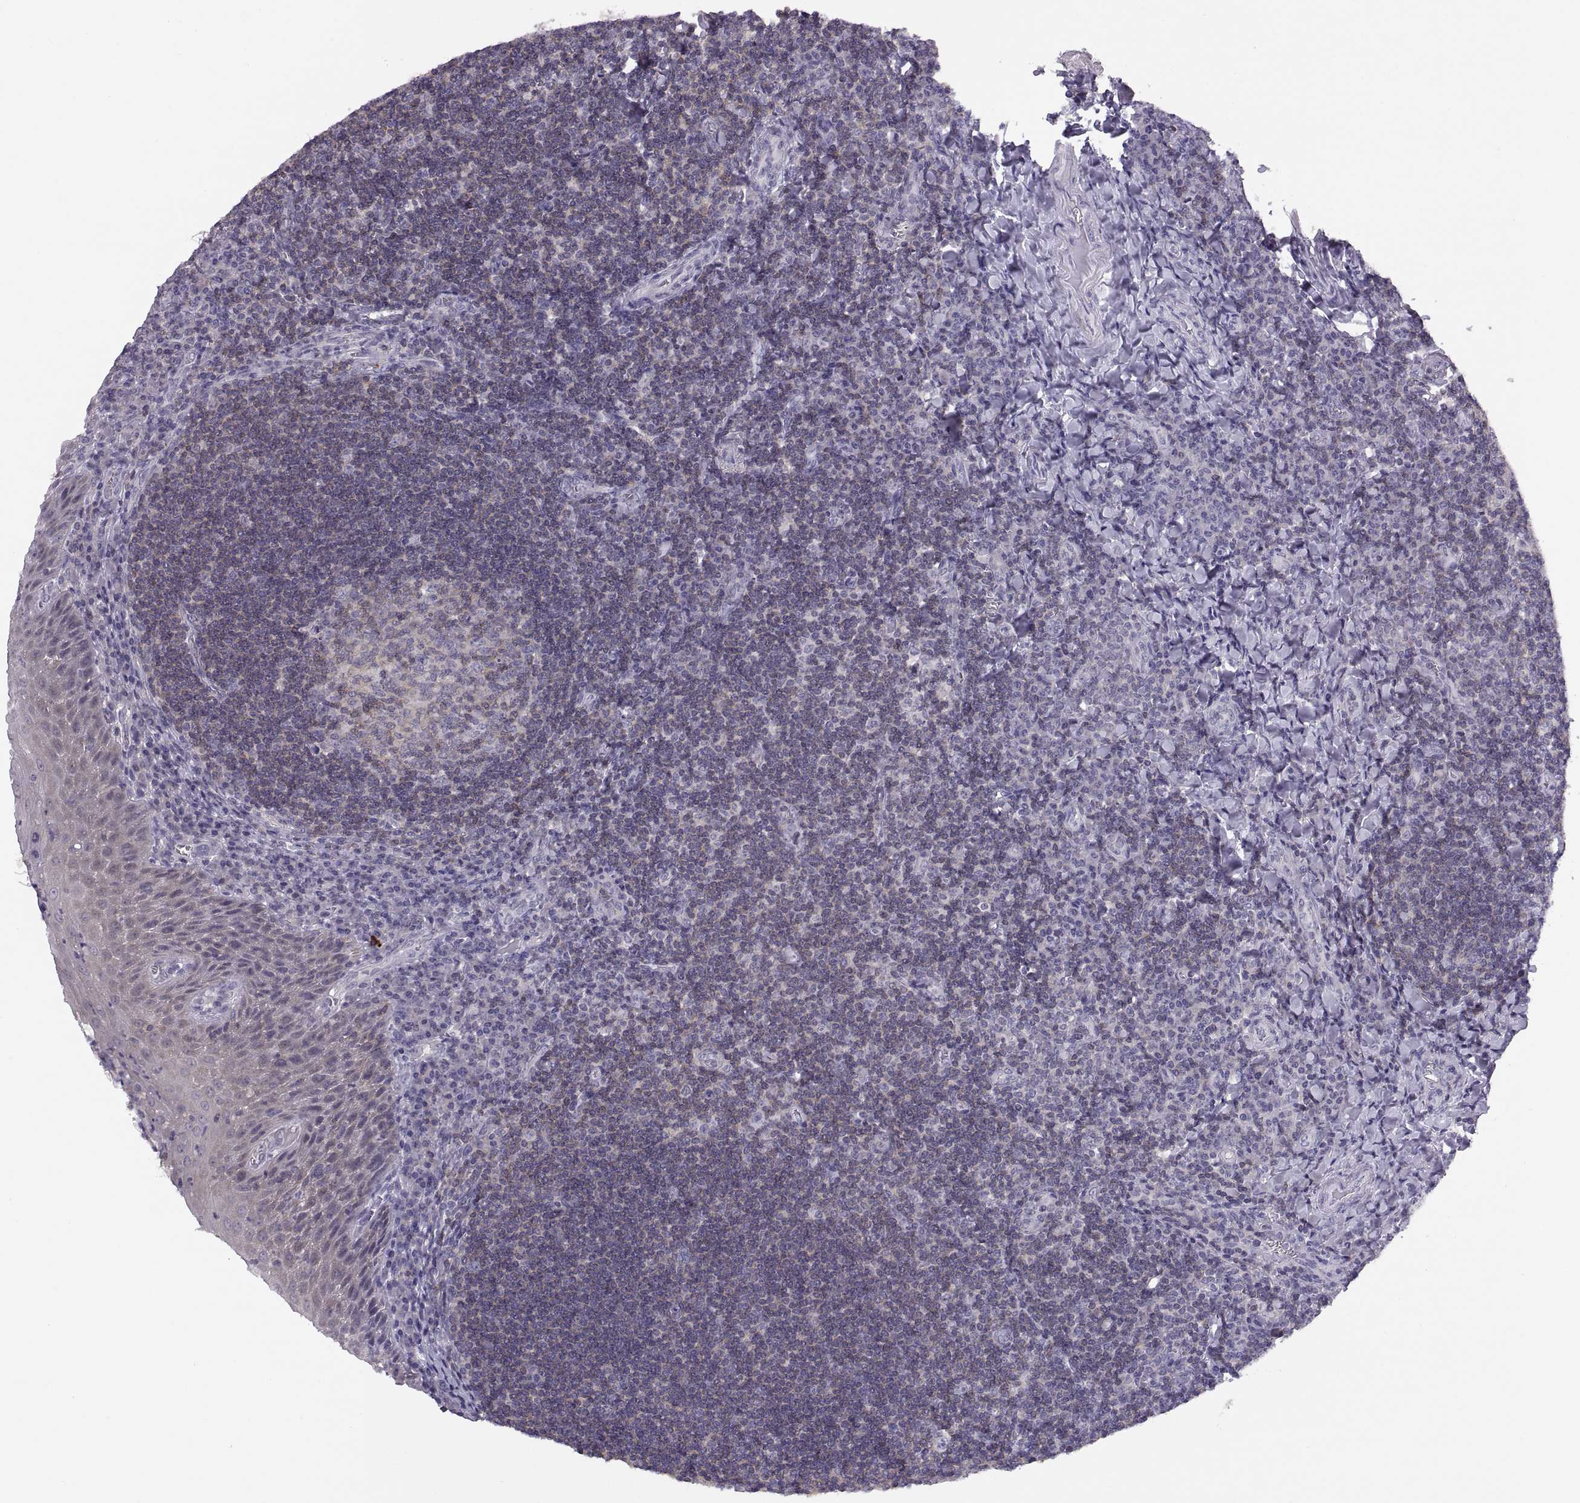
{"staining": {"intensity": "weak", "quantity": "25%-75%", "location": "cytoplasmic/membranous"}, "tissue": "tonsil", "cell_type": "Germinal center cells", "image_type": "normal", "snomed": [{"axis": "morphology", "description": "Normal tissue, NOS"}, {"axis": "morphology", "description": "Inflammation, NOS"}, {"axis": "topography", "description": "Tonsil"}], "caption": "The histopathology image demonstrates a brown stain indicating the presence of a protein in the cytoplasmic/membranous of germinal center cells in tonsil. Ihc stains the protein of interest in brown and the nuclei are stained blue.", "gene": "TTC21A", "patient": {"sex": "female", "age": 31}}